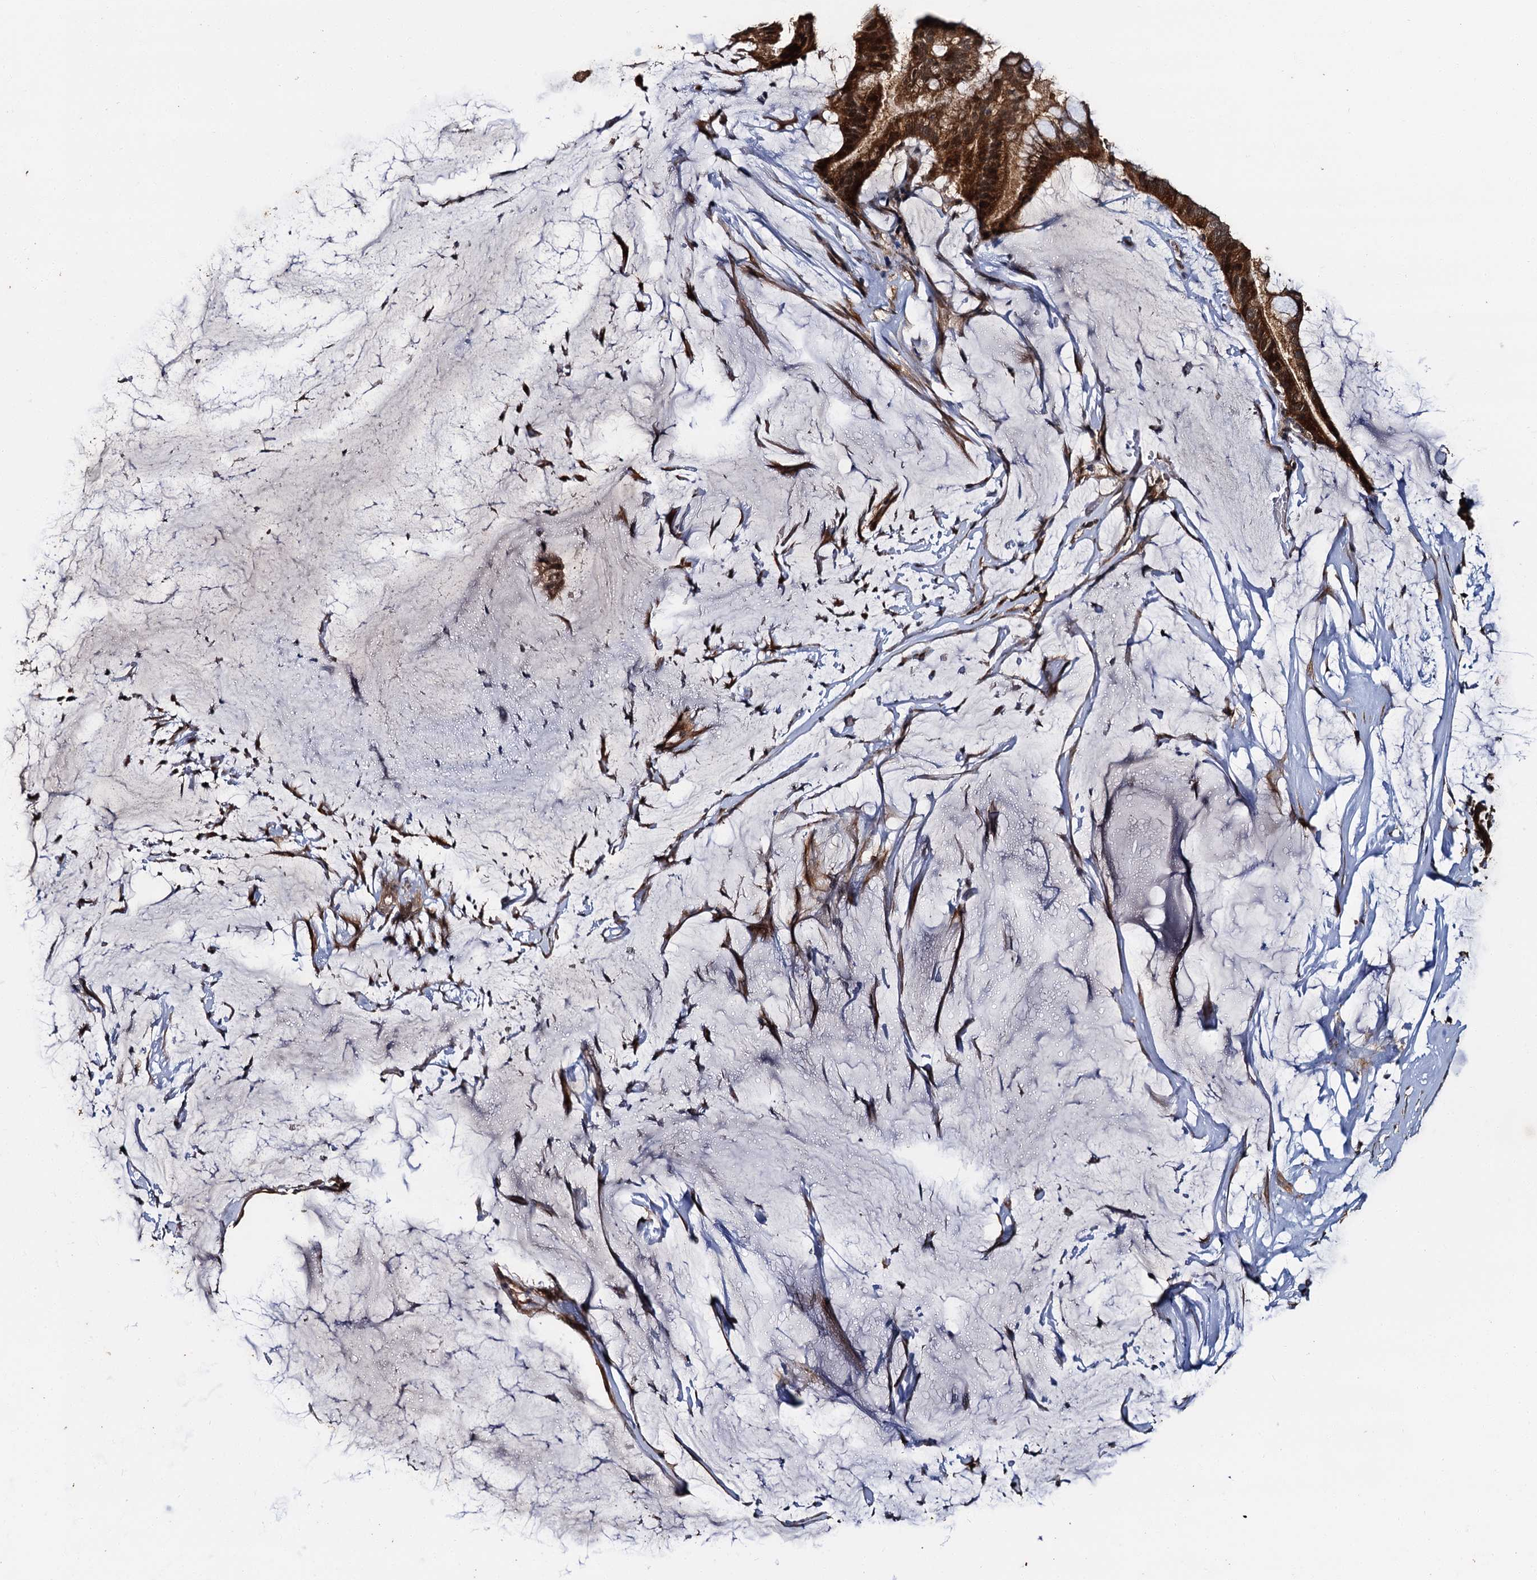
{"staining": {"intensity": "moderate", "quantity": ">75%", "location": "cytoplasmic/membranous,nuclear"}, "tissue": "ovarian cancer", "cell_type": "Tumor cells", "image_type": "cancer", "snomed": [{"axis": "morphology", "description": "Cystadenocarcinoma, mucinous, NOS"}, {"axis": "topography", "description": "Ovary"}], "caption": "Immunohistochemistry (IHC) of ovarian cancer (mucinous cystadenocarcinoma) demonstrates medium levels of moderate cytoplasmic/membranous and nuclear staining in approximately >75% of tumor cells. (brown staining indicates protein expression, while blue staining denotes nuclei).", "gene": "SLC46A3", "patient": {"sex": "female", "age": 73}}